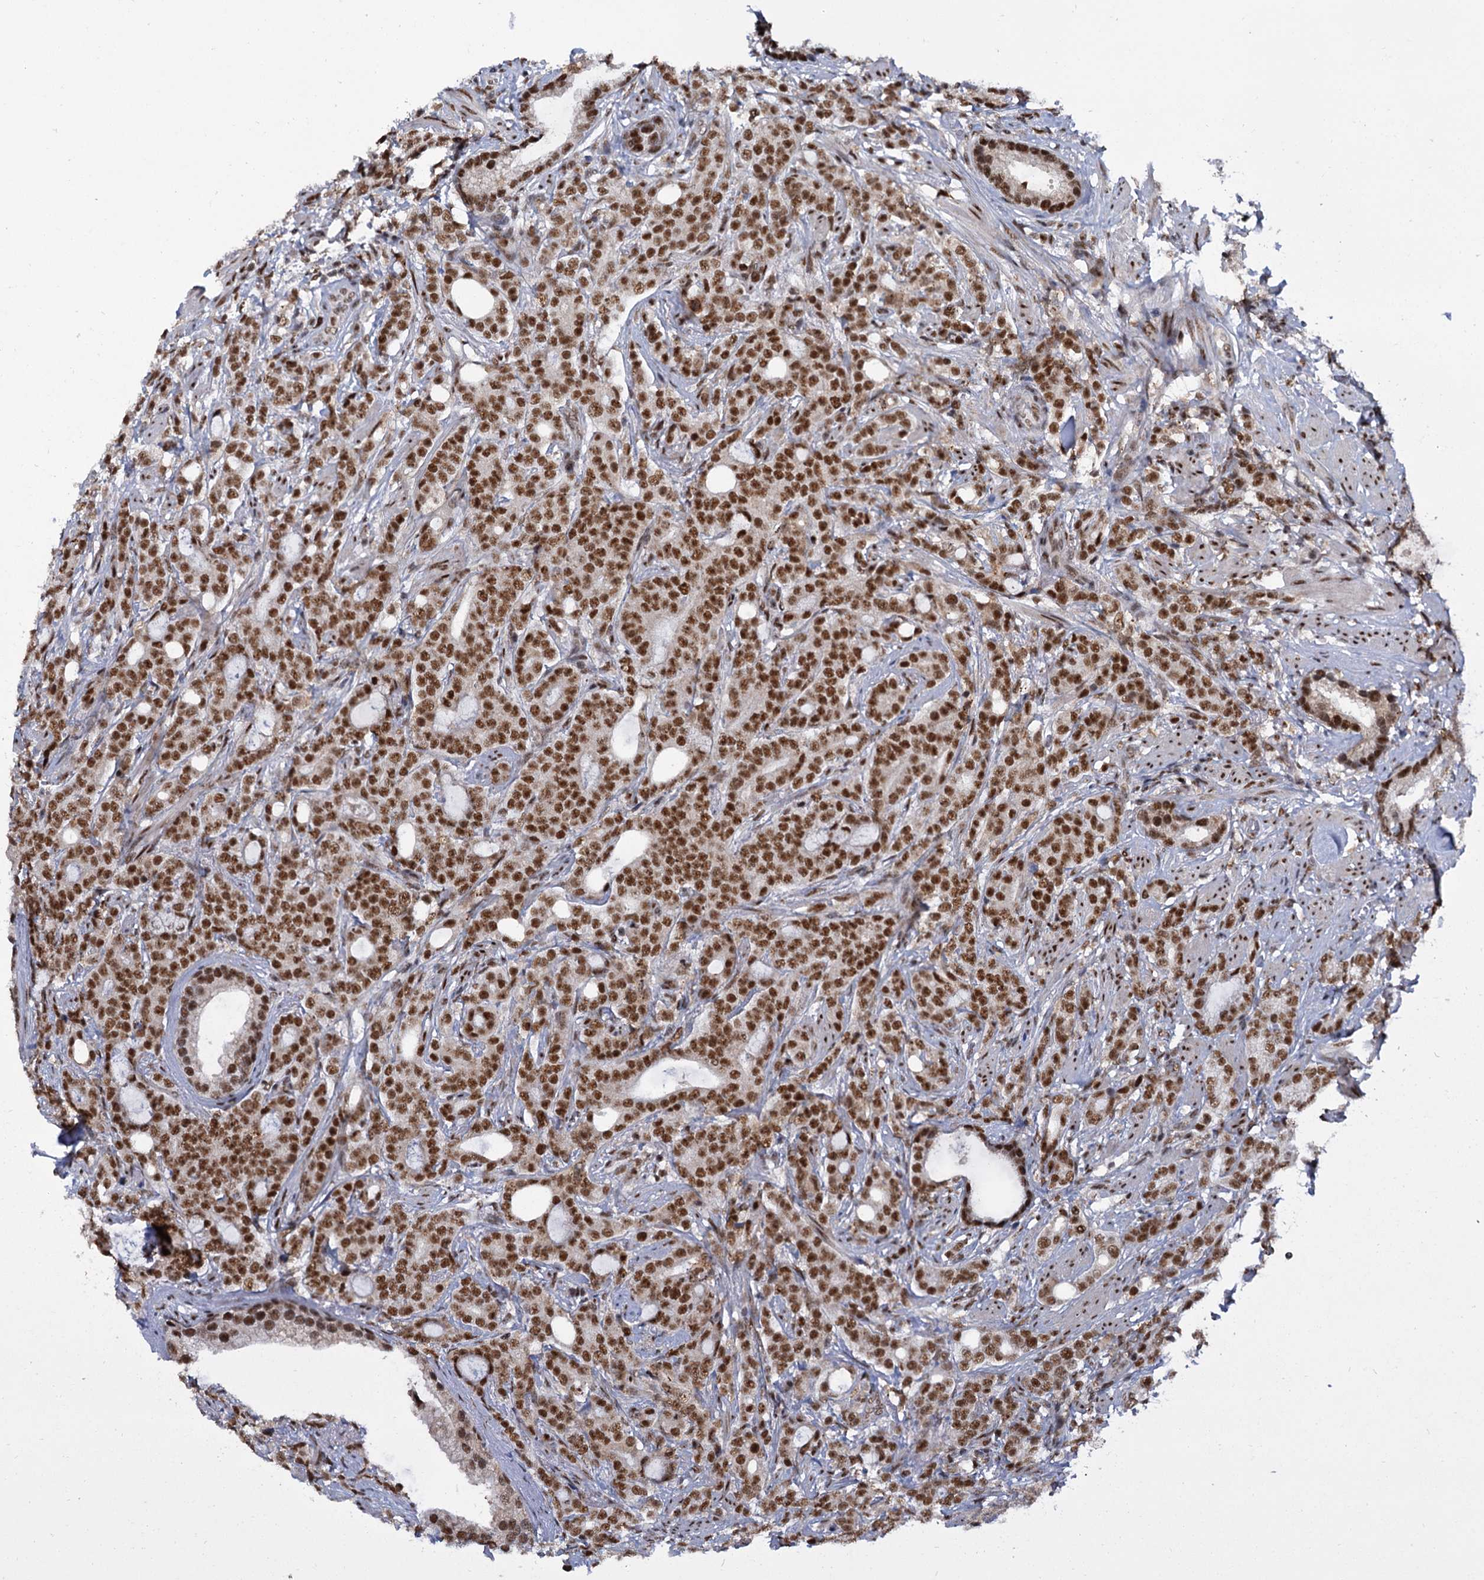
{"staining": {"intensity": "strong", "quantity": ">75%", "location": "nuclear"}, "tissue": "prostate cancer", "cell_type": "Tumor cells", "image_type": "cancer", "snomed": [{"axis": "morphology", "description": "Adenocarcinoma, Low grade"}, {"axis": "topography", "description": "Prostate"}], "caption": "Prostate low-grade adenocarcinoma tissue exhibits strong nuclear expression in approximately >75% of tumor cells, visualized by immunohistochemistry.", "gene": "WBP4", "patient": {"sex": "male", "age": 71}}